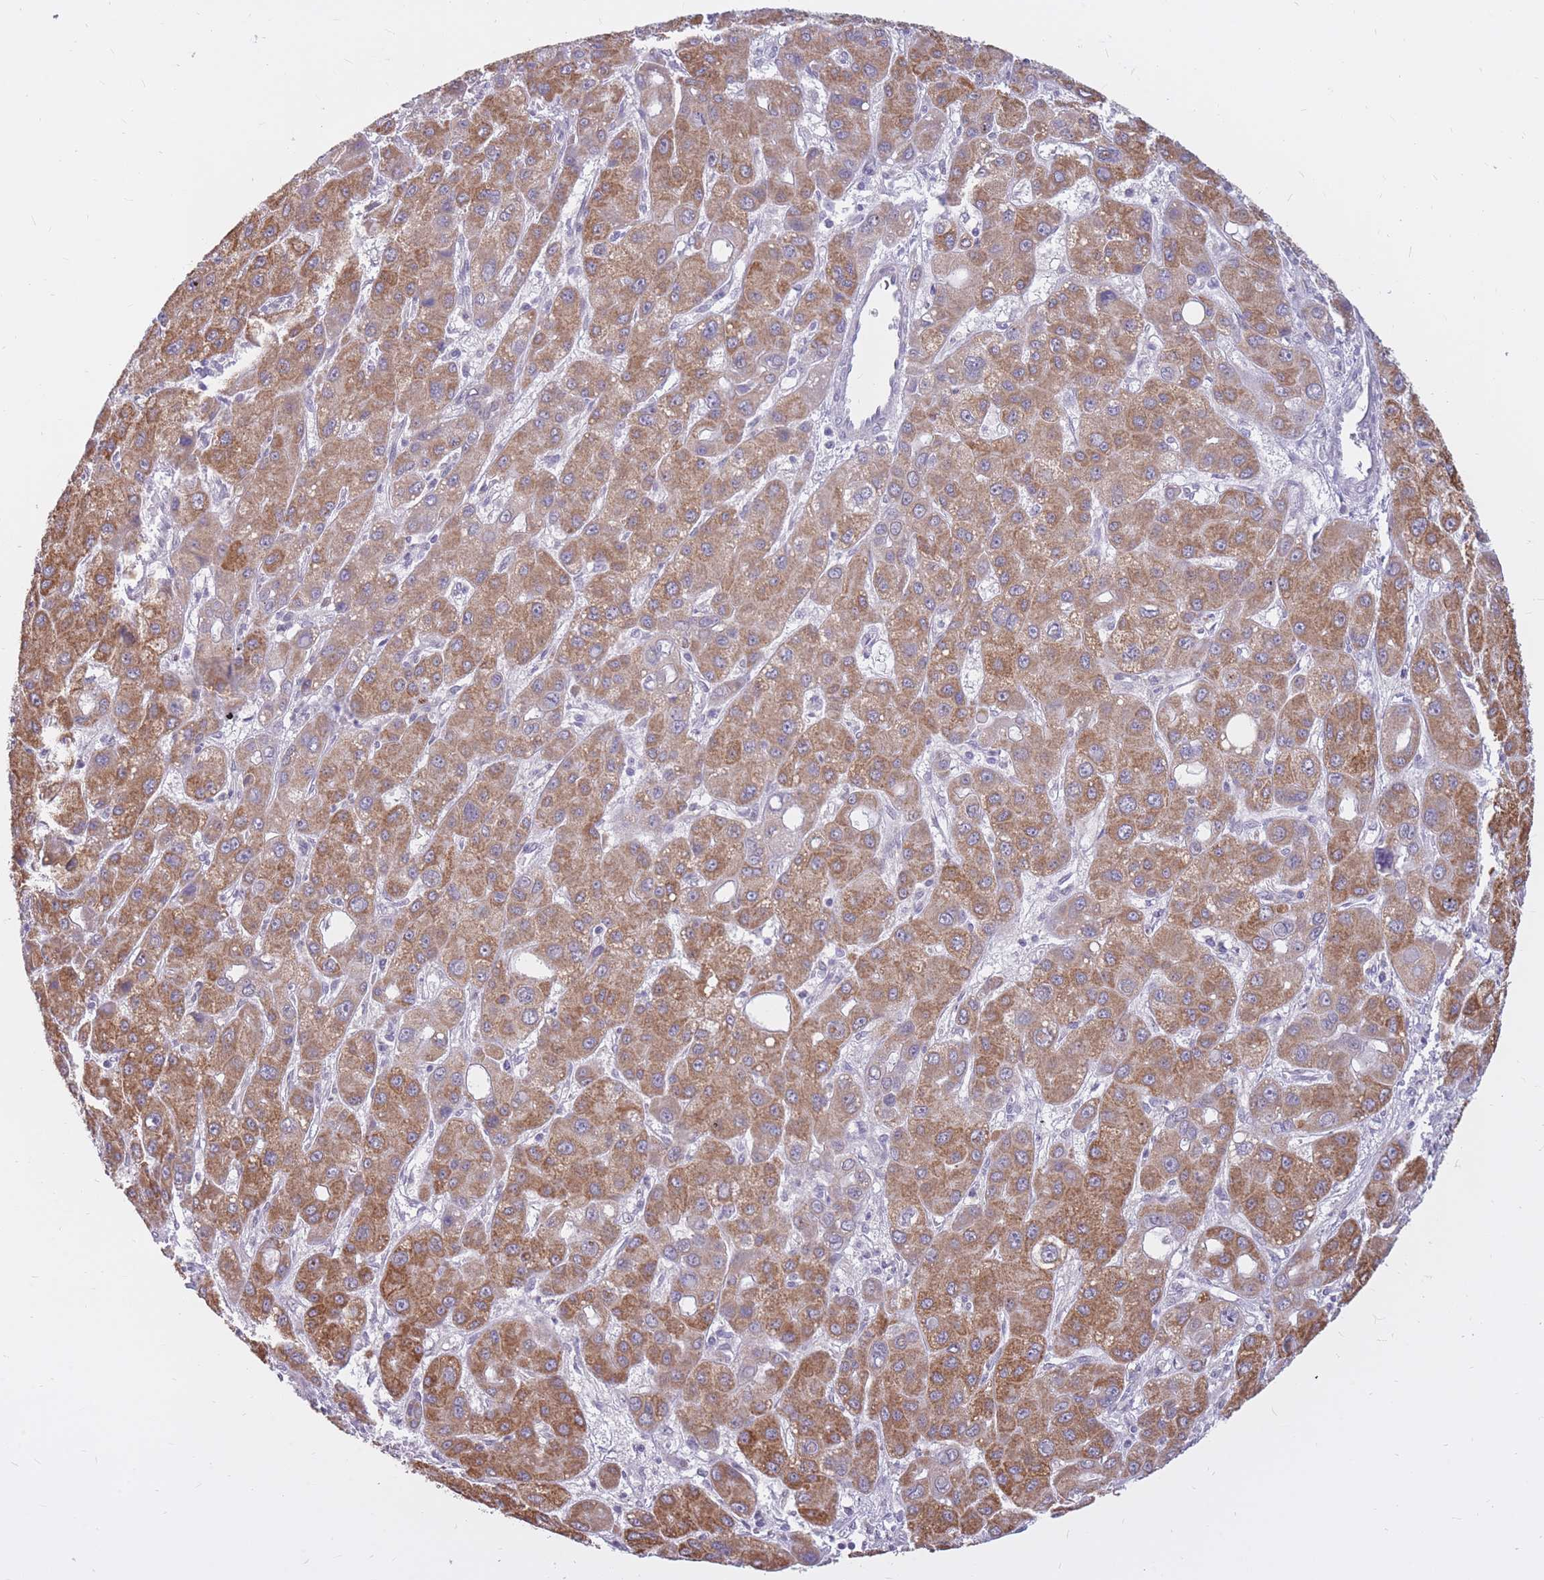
{"staining": {"intensity": "moderate", "quantity": ">75%", "location": "cytoplasmic/membranous"}, "tissue": "liver cancer", "cell_type": "Tumor cells", "image_type": "cancer", "snomed": [{"axis": "morphology", "description": "Carcinoma, Hepatocellular, NOS"}, {"axis": "topography", "description": "Liver"}], "caption": "Approximately >75% of tumor cells in liver cancer display moderate cytoplasmic/membranous protein staining as visualized by brown immunohistochemical staining.", "gene": "RNF170", "patient": {"sex": "male", "age": 55}}